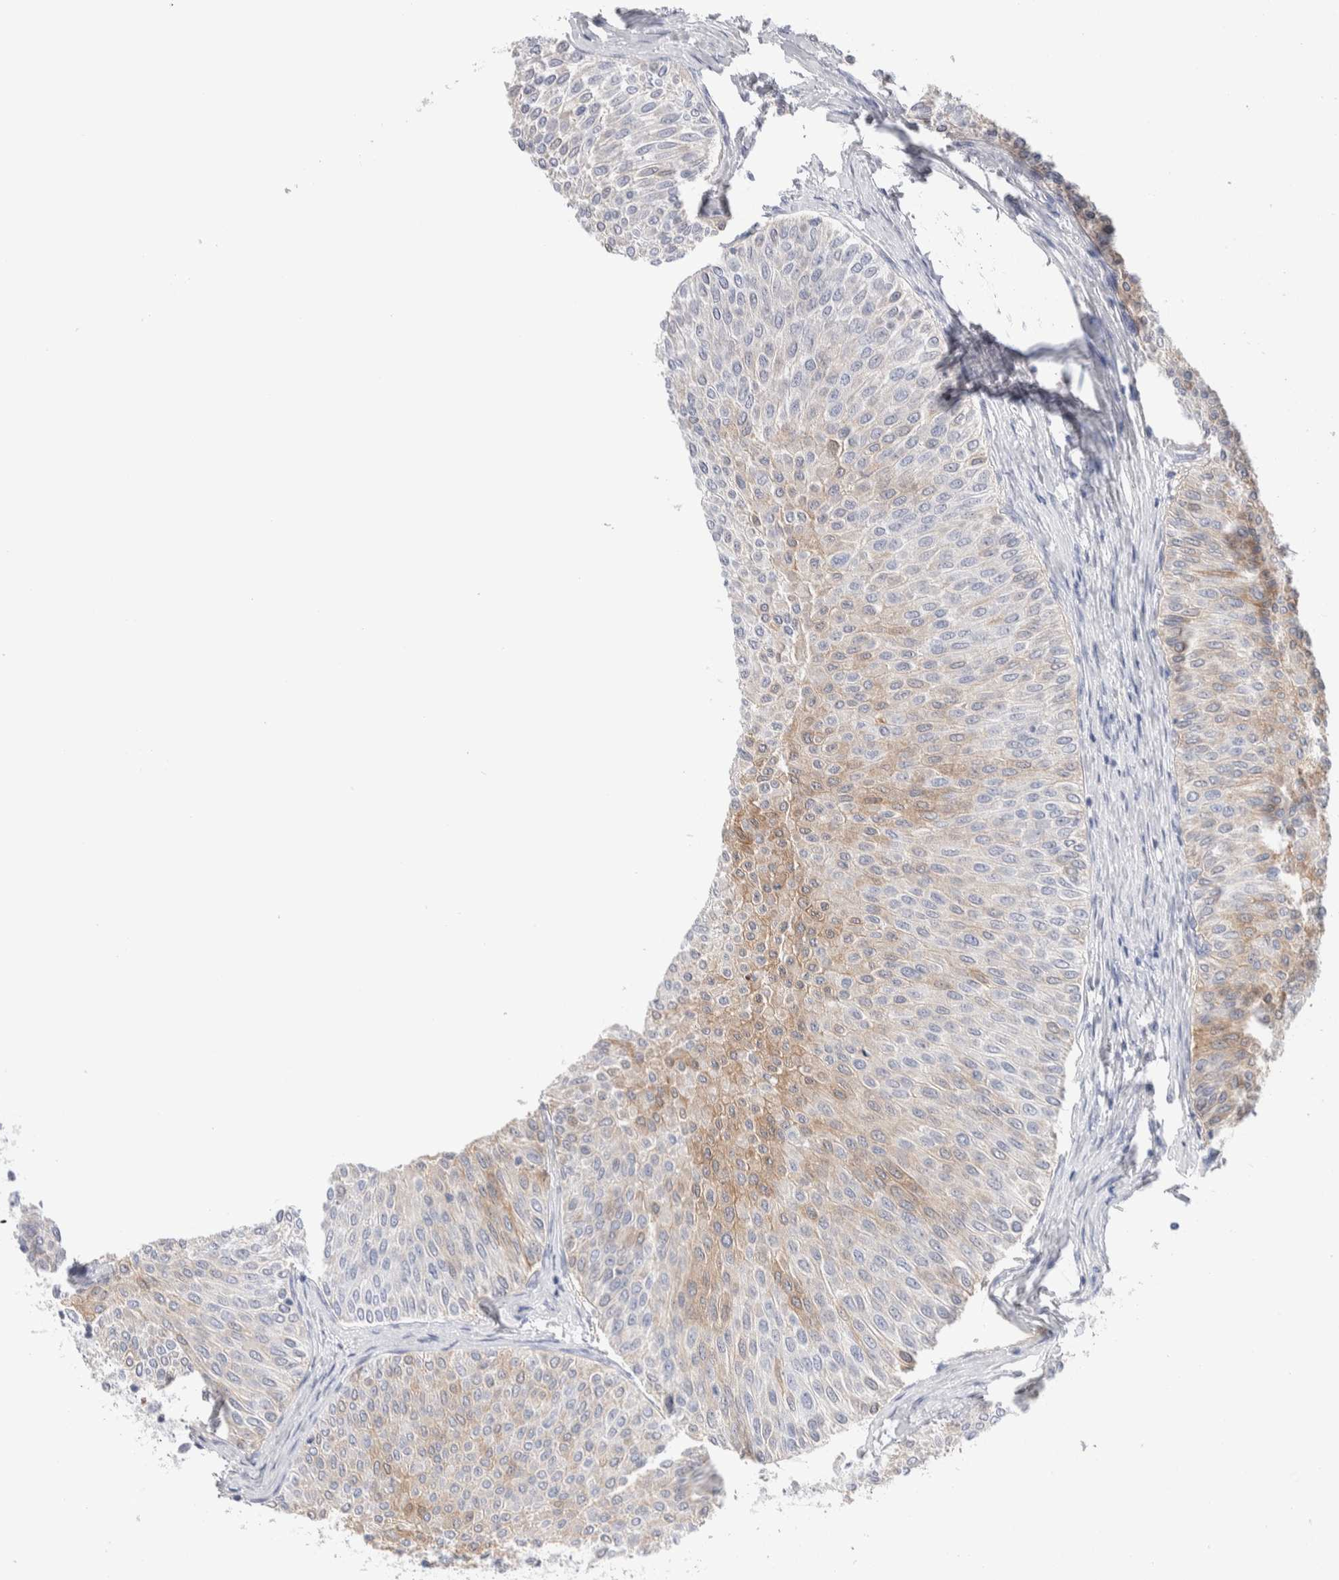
{"staining": {"intensity": "weak", "quantity": "<25%", "location": "cytoplasmic/membranous"}, "tissue": "urothelial cancer", "cell_type": "Tumor cells", "image_type": "cancer", "snomed": [{"axis": "morphology", "description": "Urothelial carcinoma, Low grade"}, {"axis": "topography", "description": "Urinary bladder"}], "caption": "Human low-grade urothelial carcinoma stained for a protein using IHC demonstrates no staining in tumor cells.", "gene": "GDA", "patient": {"sex": "male", "age": 78}}